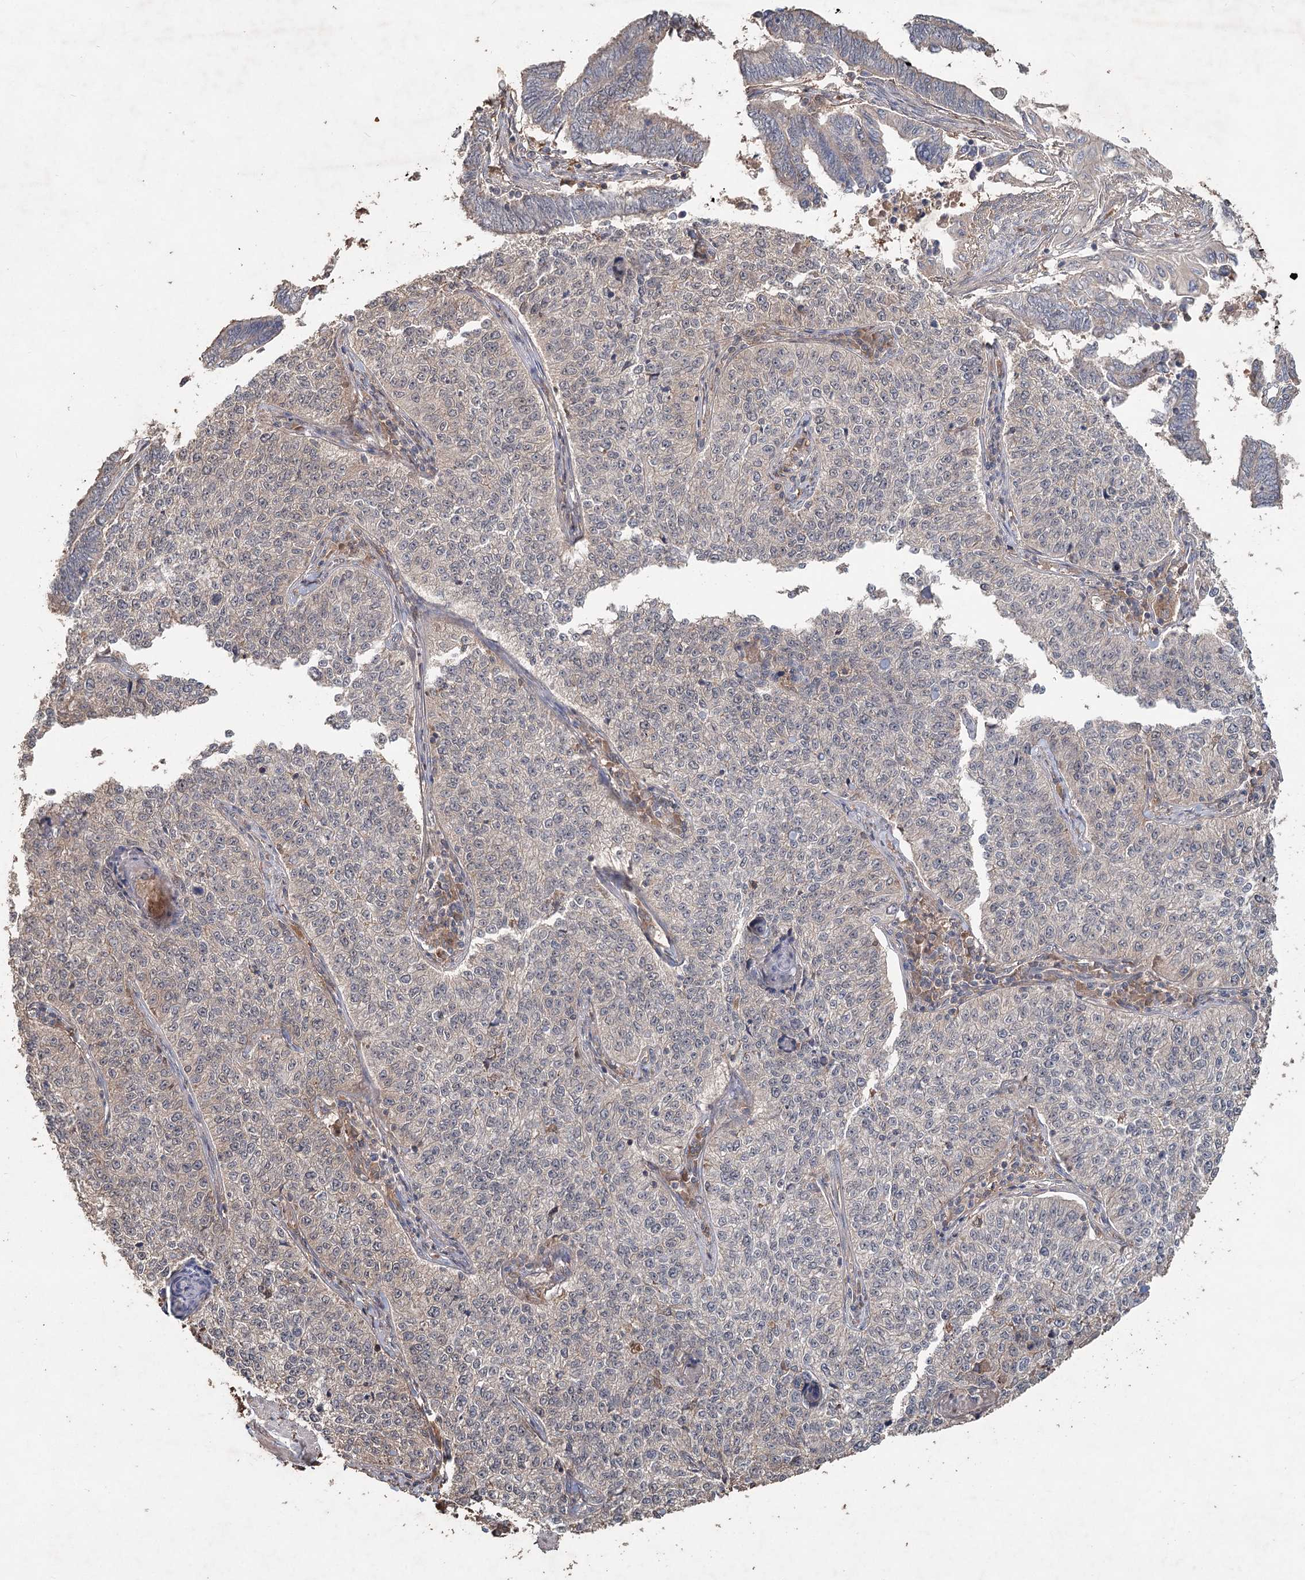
{"staining": {"intensity": "weak", "quantity": "25%-75%", "location": "cytoplasmic/membranous"}, "tissue": "cervical cancer", "cell_type": "Tumor cells", "image_type": "cancer", "snomed": [{"axis": "morphology", "description": "Squamous cell carcinoma, NOS"}, {"axis": "topography", "description": "Cervix"}], "caption": "Protein expression analysis of cervical squamous cell carcinoma shows weak cytoplasmic/membranous staining in approximately 25%-75% of tumor cells.", "gene": "FBXO7", "patient": {"sex": "female", "age": 35}}